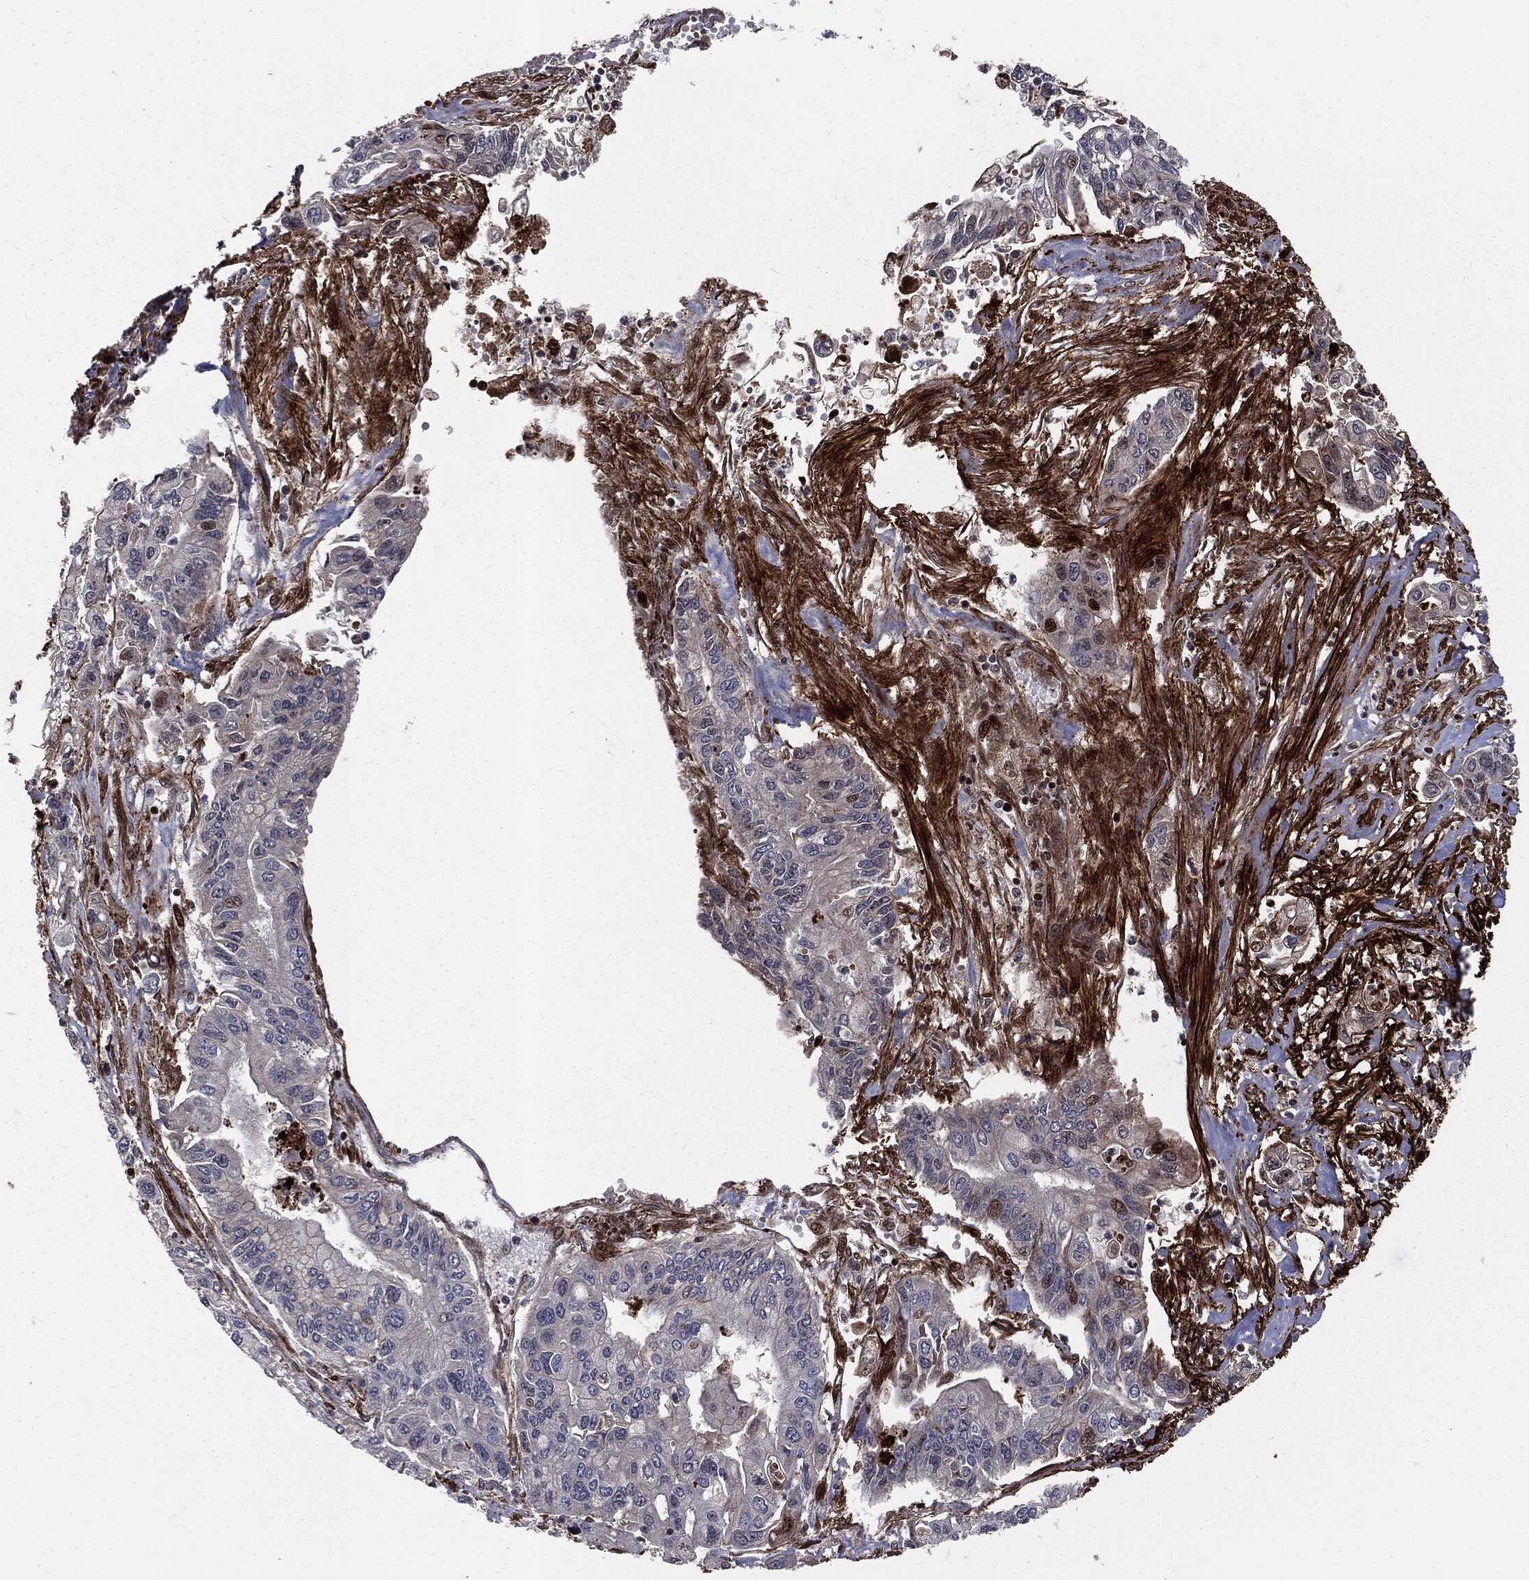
{"staining": {"intensity": "moderate", "quantity": "<25%", "location": "nuclear"}, "tissue": "pancreatic cancer", "cell_type": "Tumor cells", "image_type": "cancer", "snomed": [{"axis": "morphology", "description": "Adenocarcinoma, NOS"}, {"axis": "topography", "description": "Pancreas"}], "caption": "Adenocarcinoma (pancreatic) stained with a protein marker displays moderate staining in tumor cells.", "gene": "SMAD4", "patient": {"sex": "male", "age": 62}}